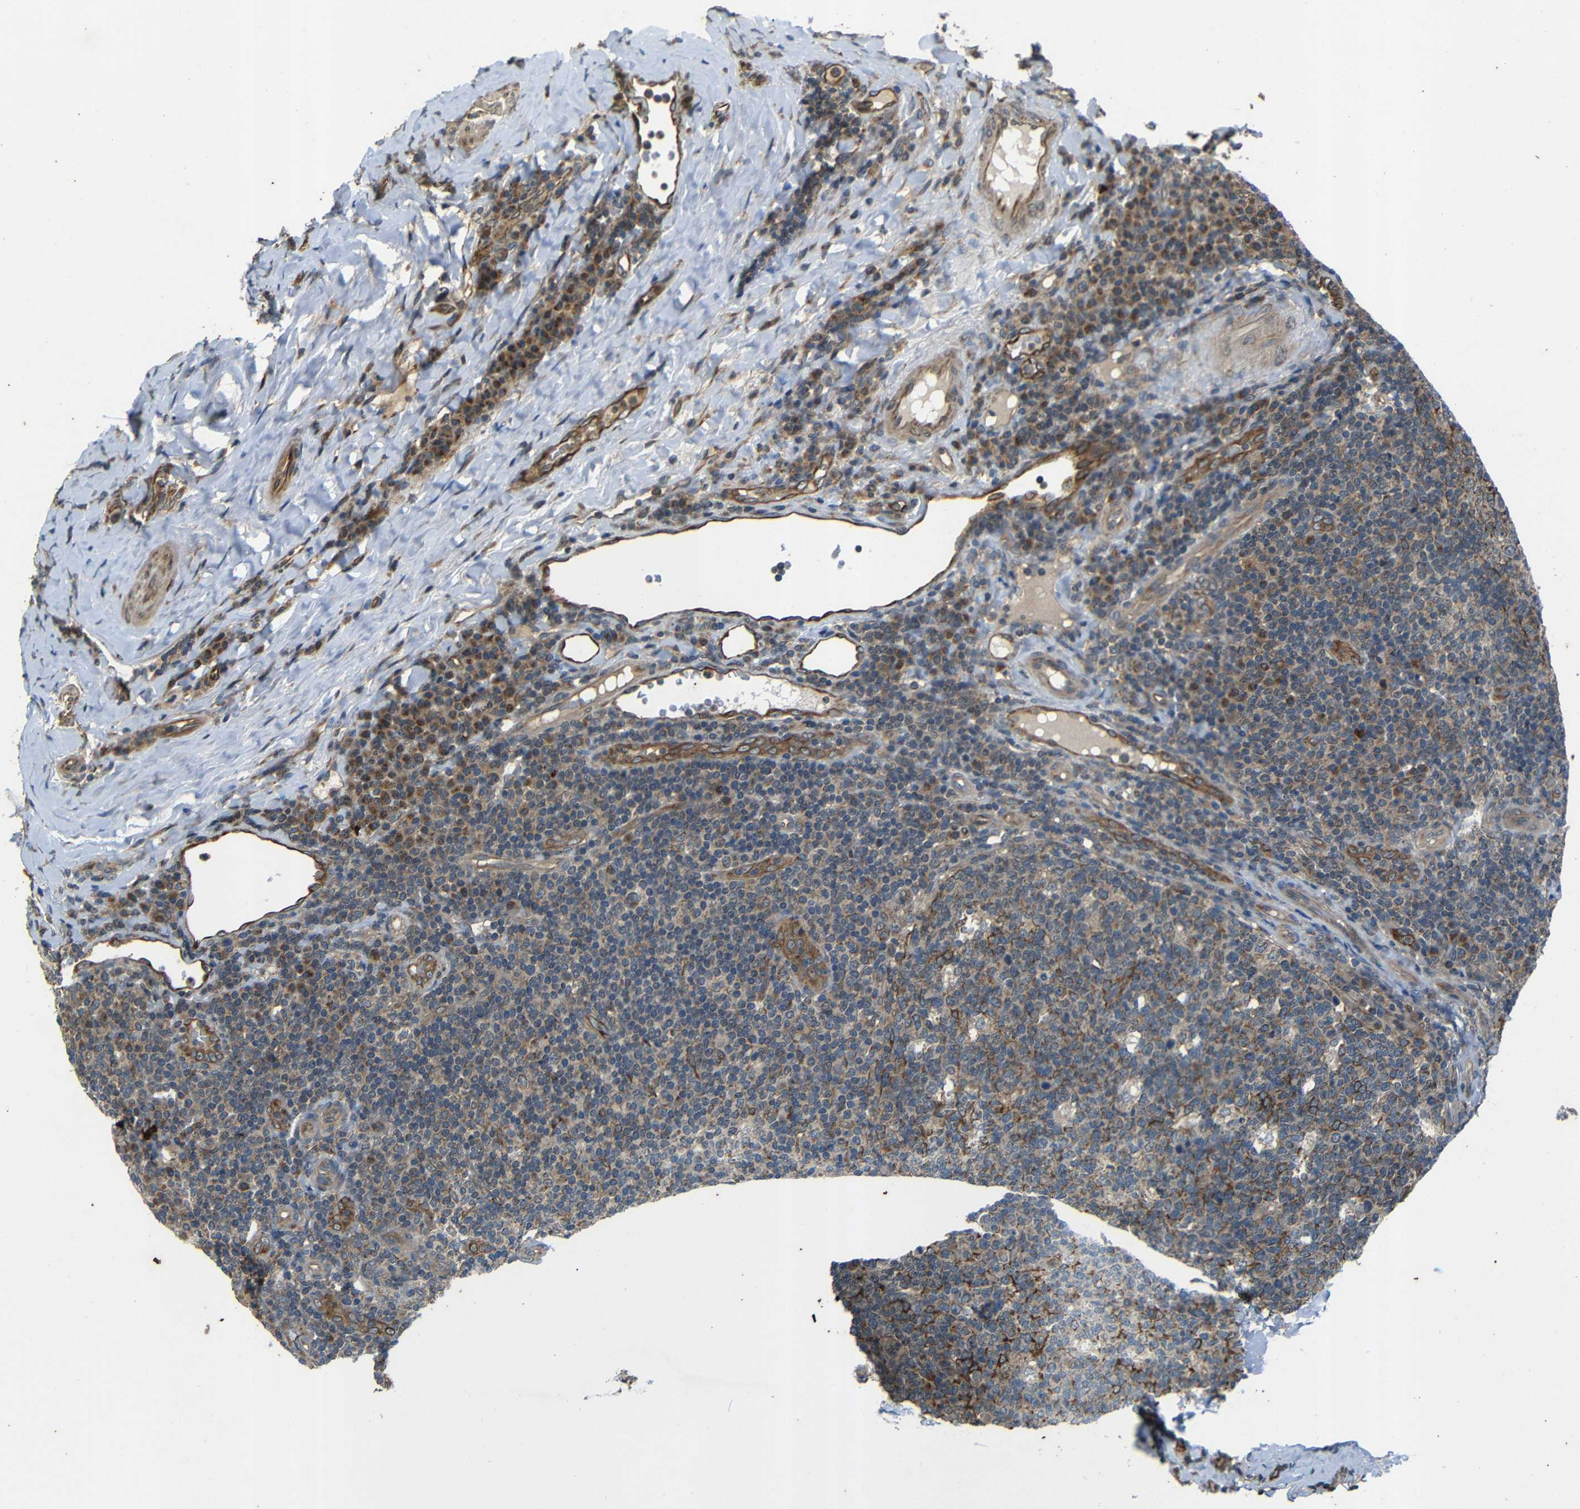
{"staining": {"intensity": "moderate", "quantity": "25%-75%", "location": "cytoplasmic/membranous"}, "tissue": "tonsil", "cell_type": "Germinal center cells", "image_type": "normal", "snomed": [{"axis": "morphology", "description": "Normal tissue, NOS"}, {"axis": "topography", "description": "Tonsil"}], "caption": "Protein expression analysis of normal tonsil exhibits moderate cytoplasmic/membranous staining in approximately 25%-75% of germinal center cells. (DAB (3,3'-diaminobenzidine) IHC, brown staining for protein, blue staining for nuclei).", "gene": "TRPC1", "patient": {"sex": "male", "age": 17}}